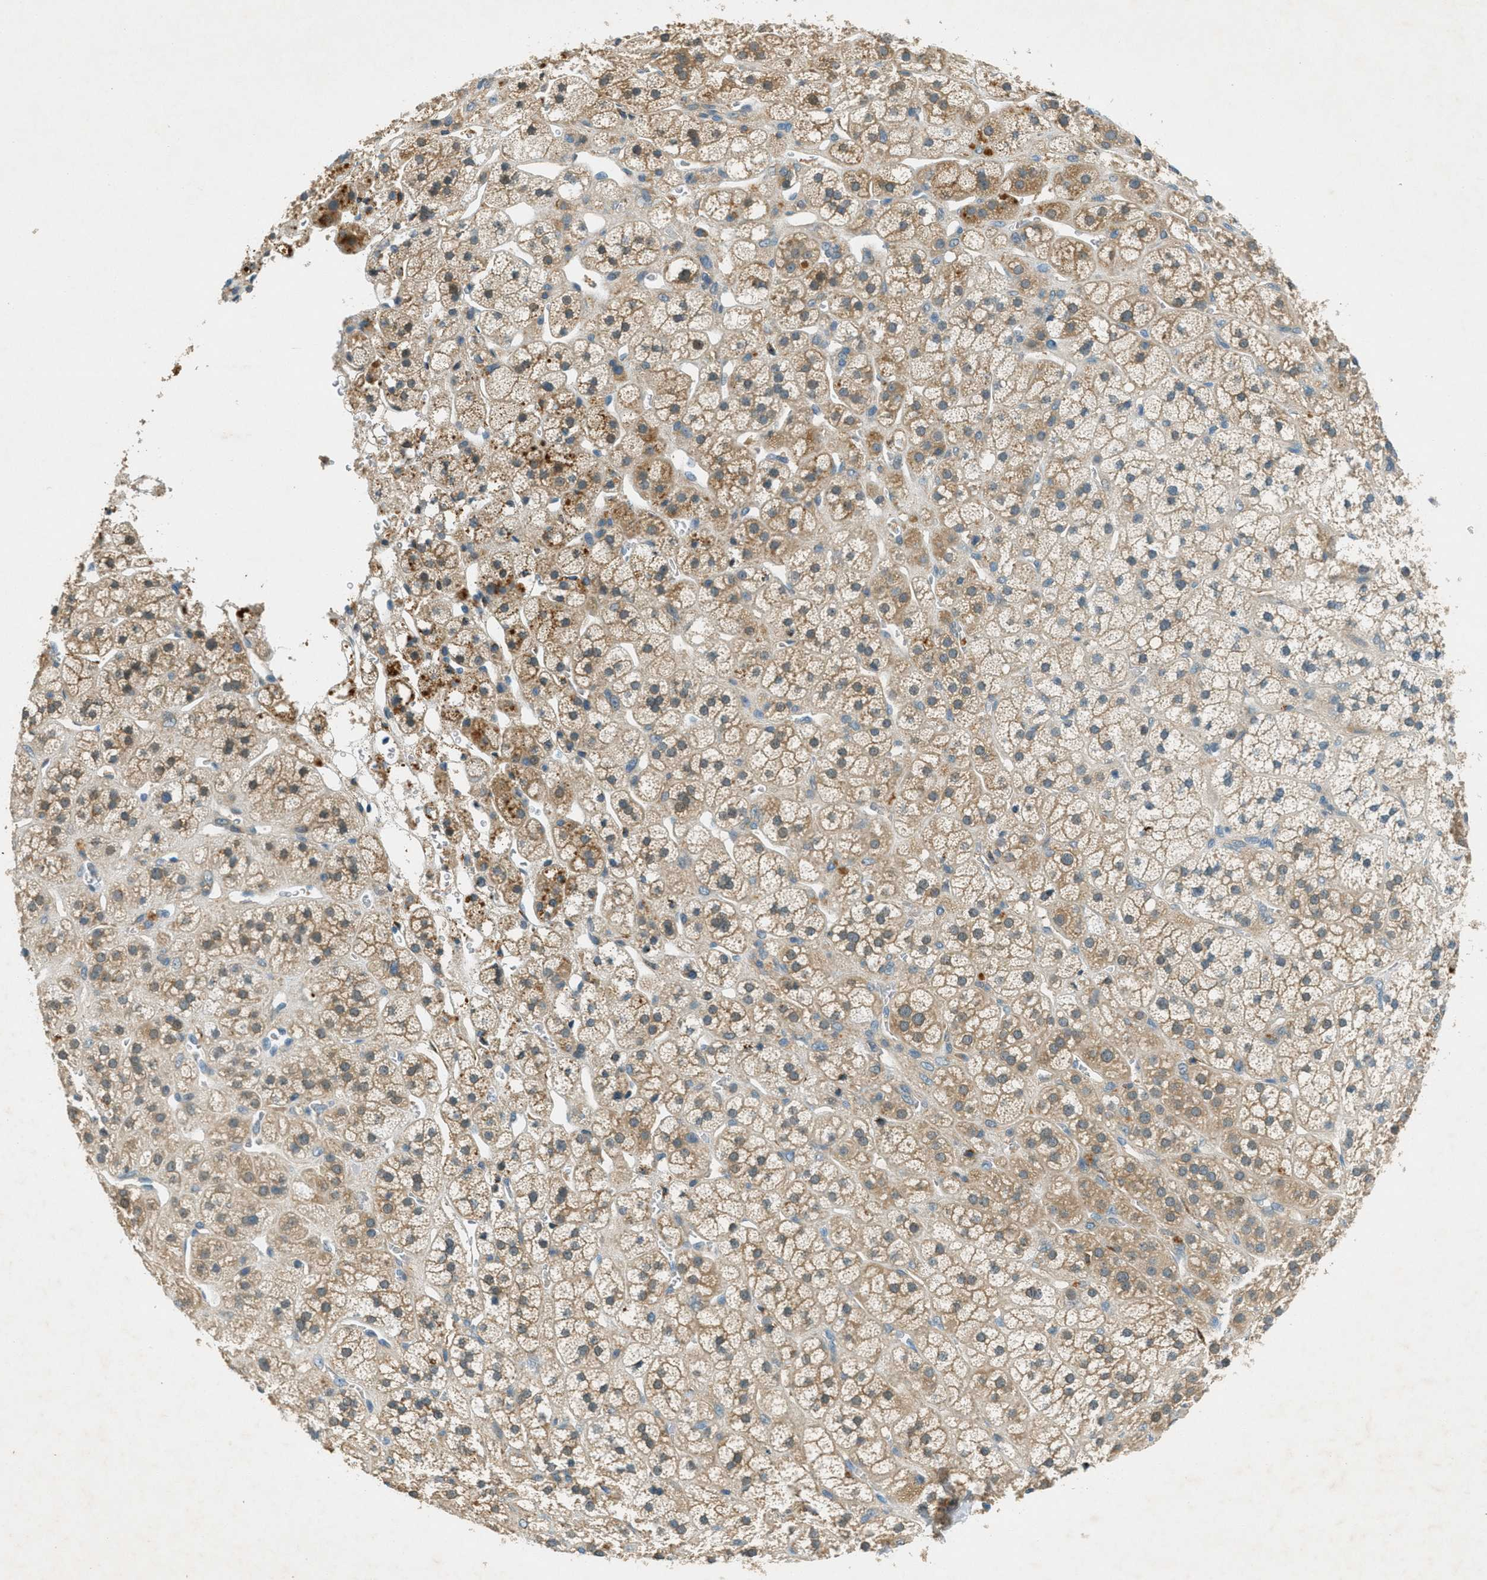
{"staining": {"intensity": "moderate", "quantity": ">75%", "location": "cytoplasmic/membranous"}, "tissue": "adrenal gland", "cell_type": "Glandular cells", "image_type": "normal", "snomed": [{"axis": "morphology", "description": "Normal tissue, NOS"}, {"axis": "topography", "description": "Adrenal gland"}], "caption": "A high-resolution micrograph shows immunohistochemistry staining of unremarkable adrenal gland, which reveals moderate cytoplasmic/membranous expression in about >75% of glandular cells.", "gene": "NUDT4B", "patient": {"sex": "male", "age": 56}}